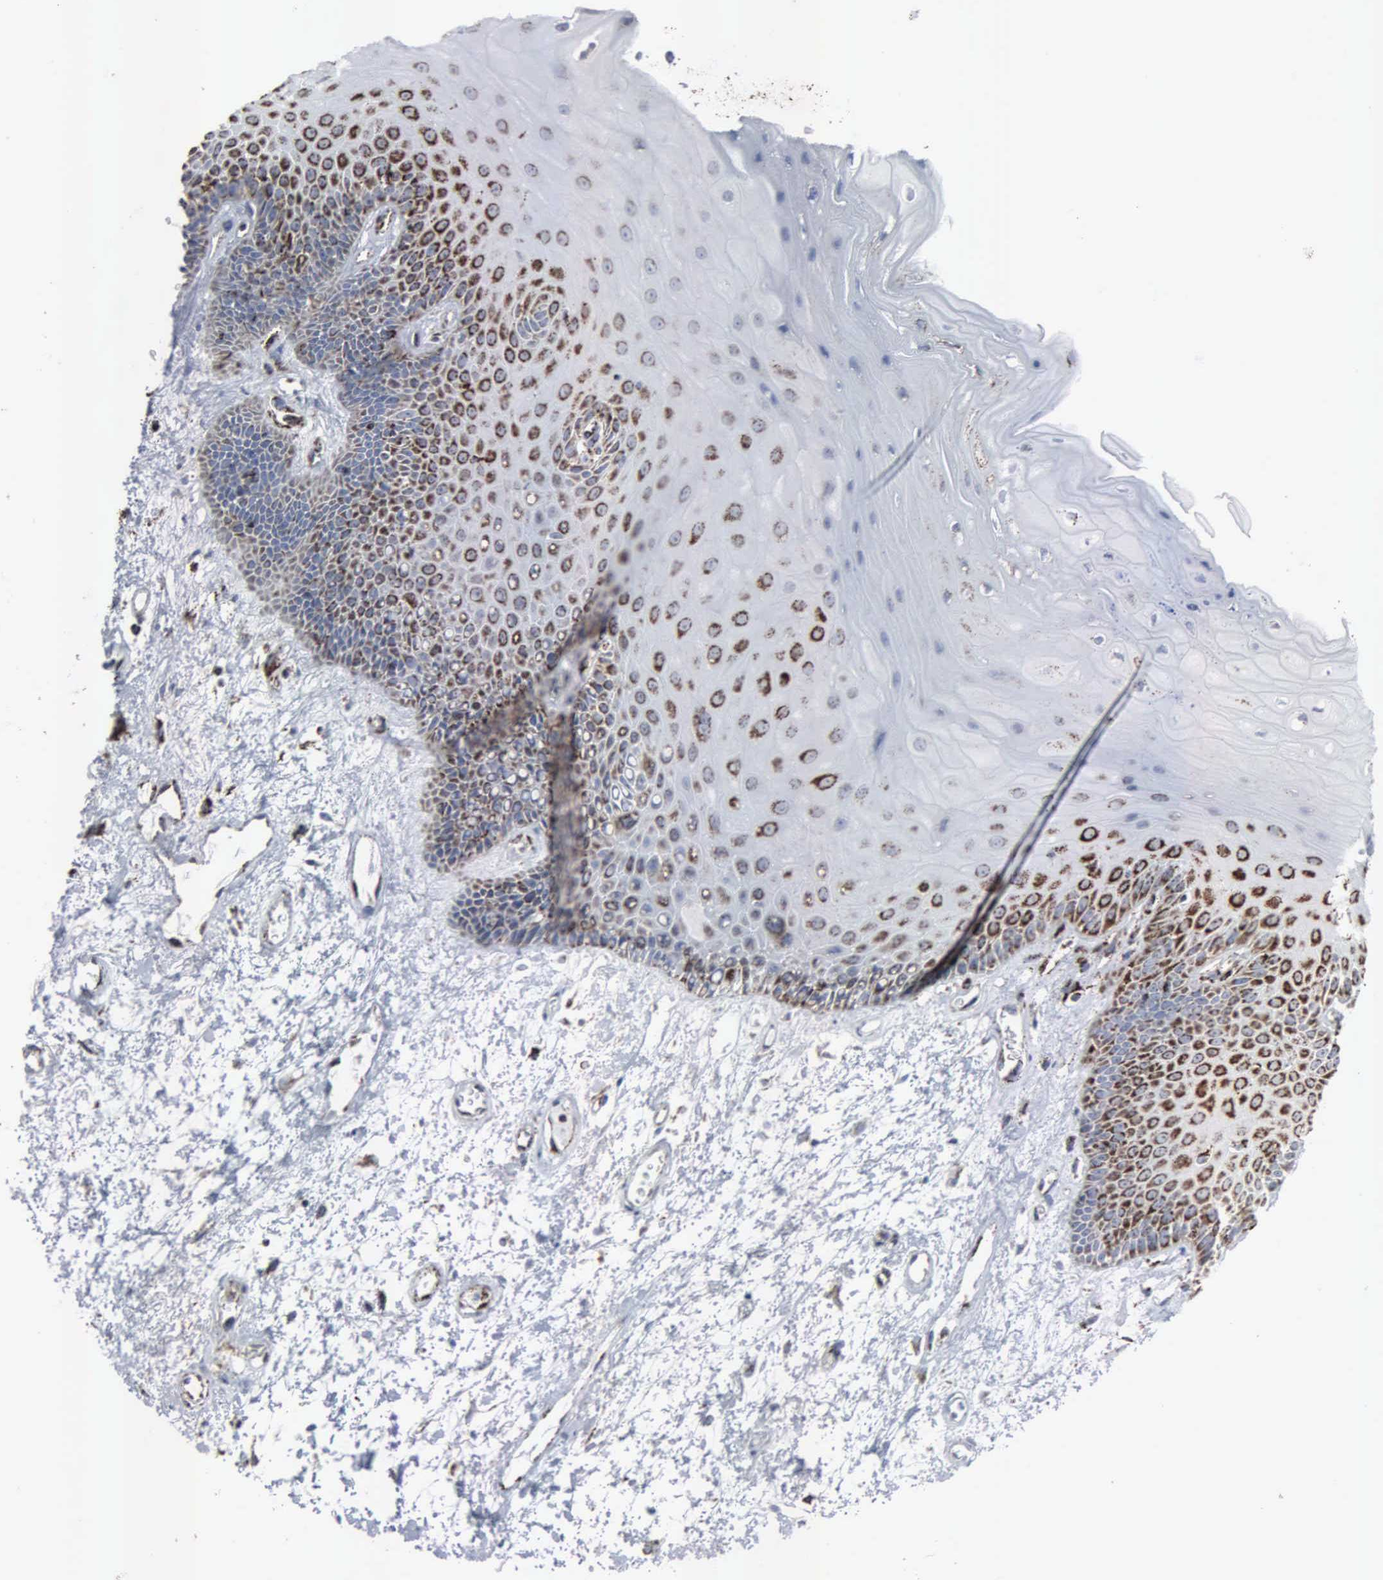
{"staining": {"intensity": "strong", "quantity": ">75%", "location": "cytoplasmic/membranous"}, "tissue": "oral mucosa", "cell_type": "Squamous epithelial cells", "image_type": "normal", "snomed": [{"axis": "morphology", "description": "Normal tissue, NOS"}, {"axis": "topography", "description": "Oral tissue"}], "caption": "A brown stain shows strong cytoplasmic/membranous staining of a protein in squamous epithelial cells of unremarkable human oral mucosa. The protein of interest is stained brown, and the nuclei are stained in blue (DAB IHC with brightfield microscopy, high magnification).", "gene": "HSPA9", "patient": {"sex": "female", "age": 79}}